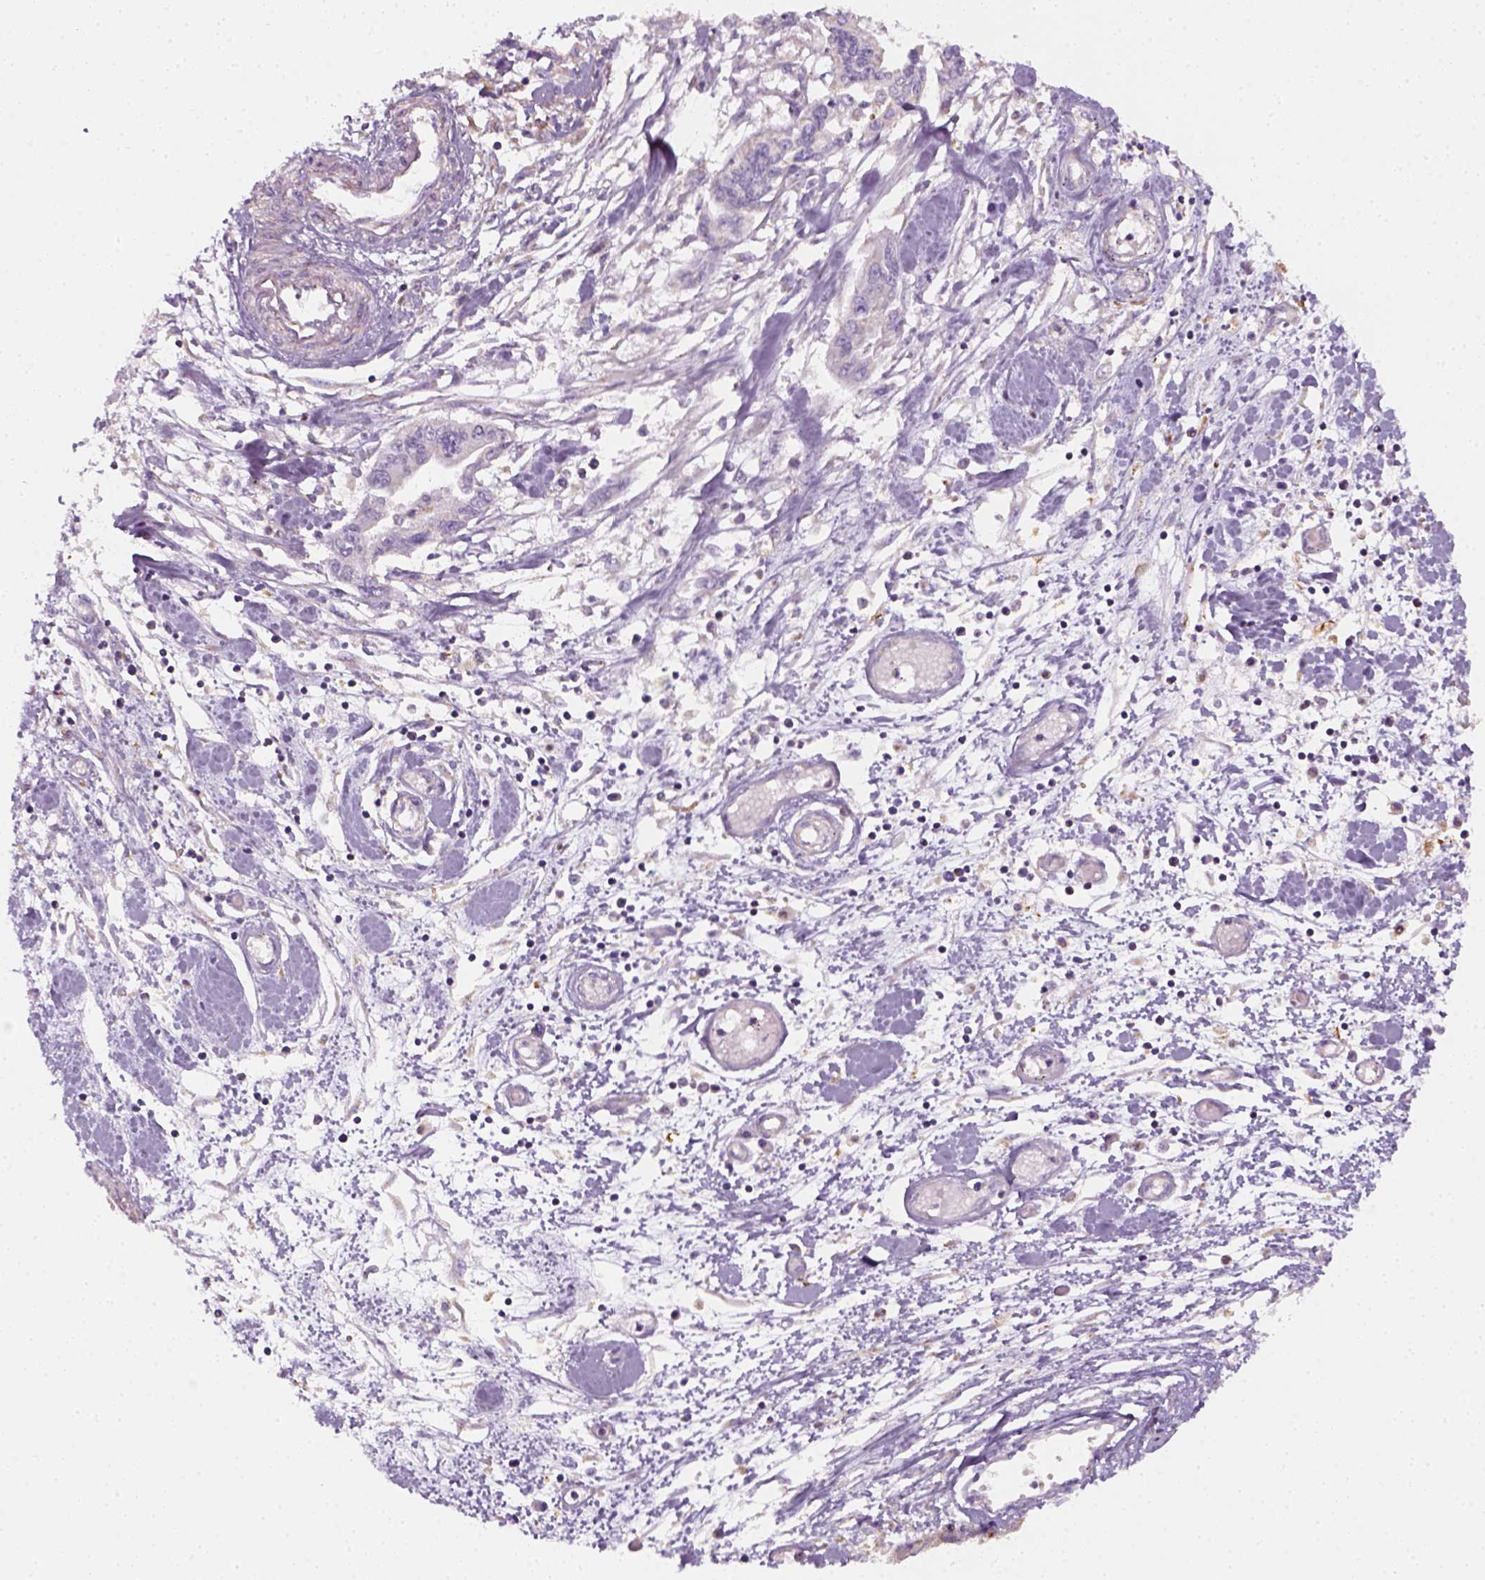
{"staining": {"intensity": "negative", "quantity": "none", "location": "none"}, "tissue": "pancreatic cancer", "cell_type": "Tumor cells", "image_type": "cancer", "snomed": [{"axis": "morphology", "description": "Adenocarcinoma, NOS"}, {"axis": "topography", "description": "Pancreas"}], "caption": "DAB (3,3'-diaminobenzidine) immunohistochemical staining of human pancreatic adenocarcinoma demonstrates no significant staining in tumor cells. (Brightfield microscopy of DAB (3,3'-diaminobenzidine) immunohistochemistry at high magnification).", "gene": "AWAT2", "patient": {"sex": "male", "age": 60}}